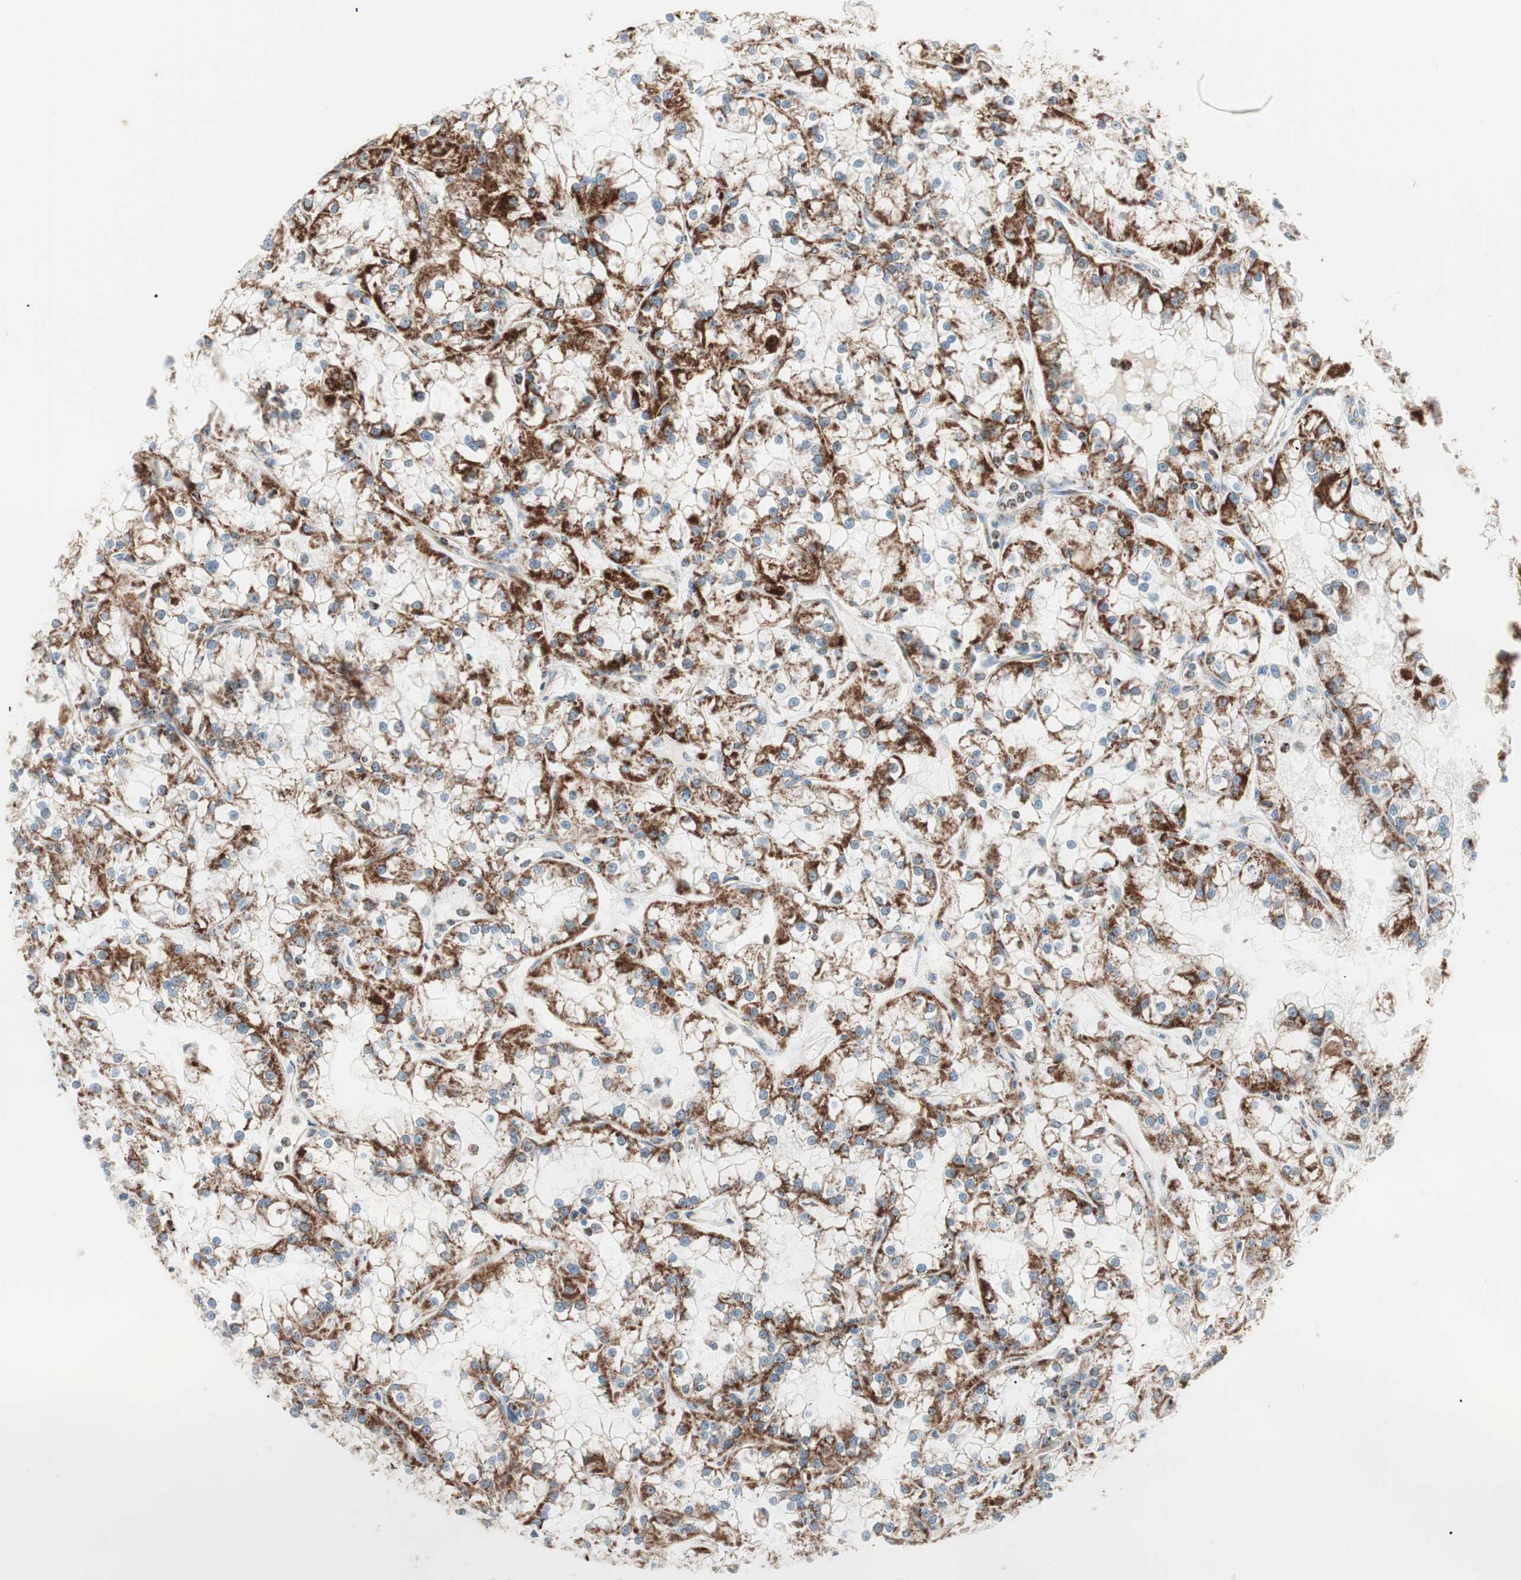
{"staining": {"intensity": "strong", "quantity": ">75%", "location": "cytoplasmic/membranous"}, "tissue": "renal cancer", "cell_type": "Tumor cells", "image_type": "cancer", "snomed": [{"axis": "morphology", "description": "Adenocarcinoma, NOS"}, {"axis": "topography", "description": "Kidney"}], "caption": "A photomicrograph showing strong cytoplasmic/membranous positivity in about >75% of tumor cells in renal cancer (adenocarcinoma), as visualized by brown immunohistochemical staining.", "gene": "TOMM20", "patient": {"sex": "female", "age": 52}}